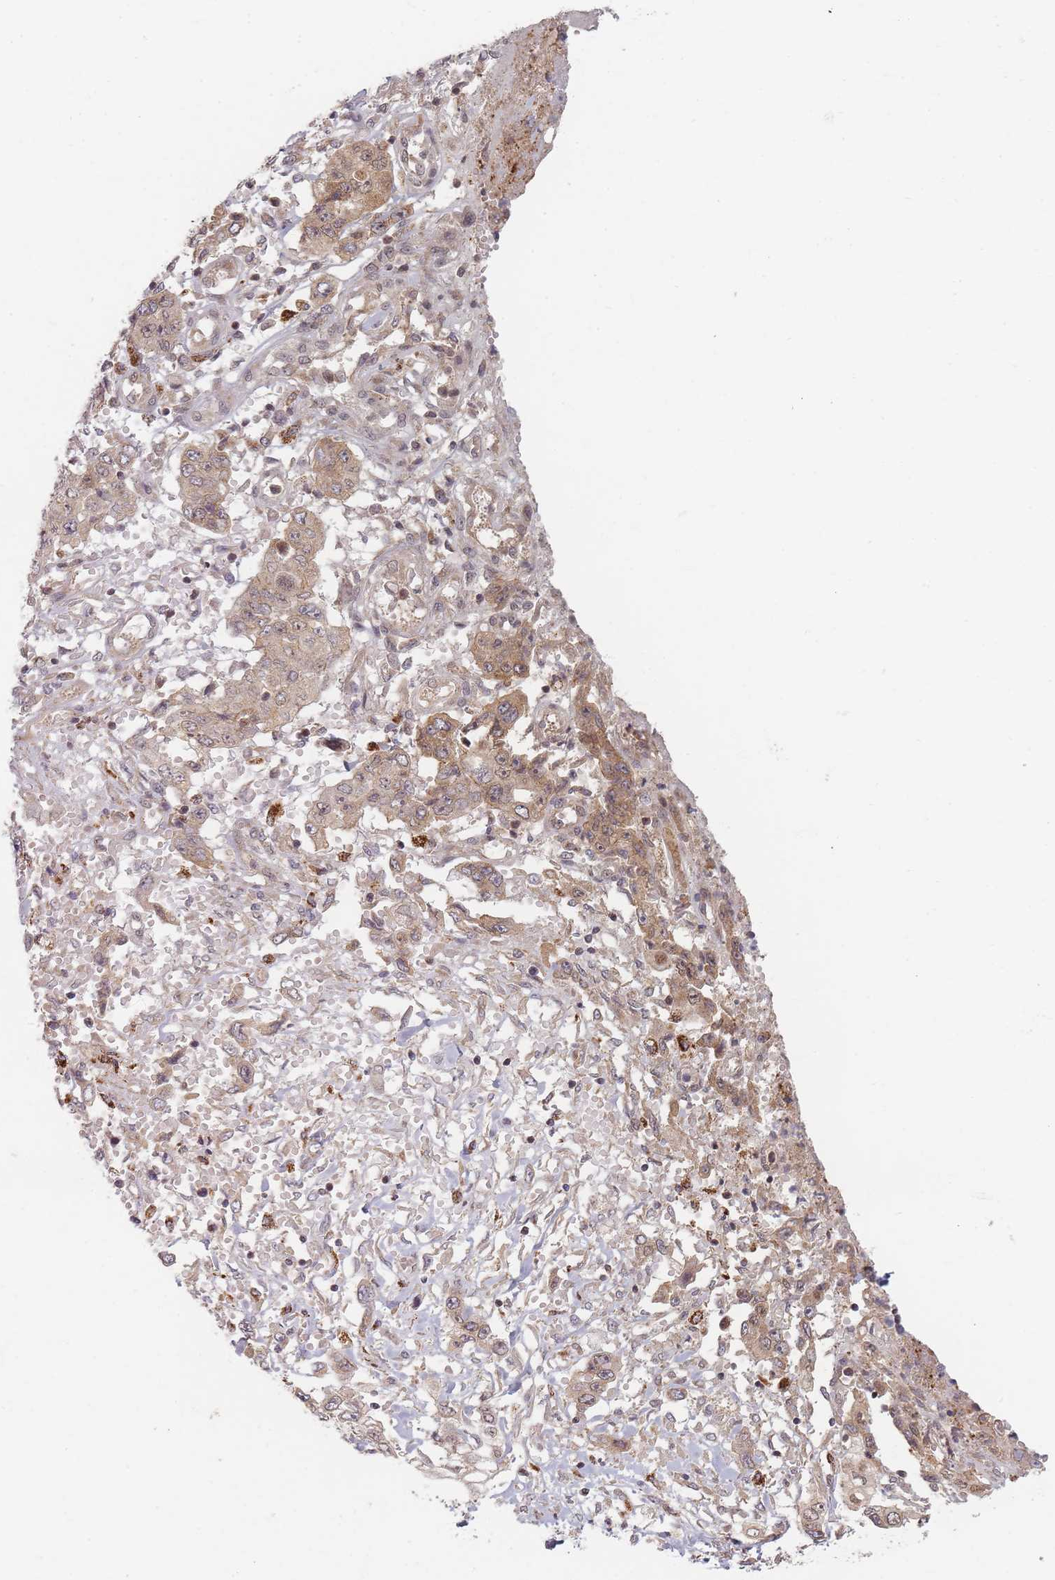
{"staining": {"intensity": "weak", "quantity": "25%-75%", "location": "cytoplasmic/membranous"}, "tissue": "stomach cancer", "cell_type": "Tumor cells", "image_type": "cancer", "snomed": [{"axis": "morphology", "description": "Adenocarcinoma, NOS"}, {"axis": "topography", "description": "Stomach, upper"}], "caption": "The image displays a brown stain indicating the presence of a protein in the cytoplasmic/membranous of tumor cells in stomach cancer (adenocarcinoma).", "gene": "RADX", "patient": {"sex": "male", "age": 62}}